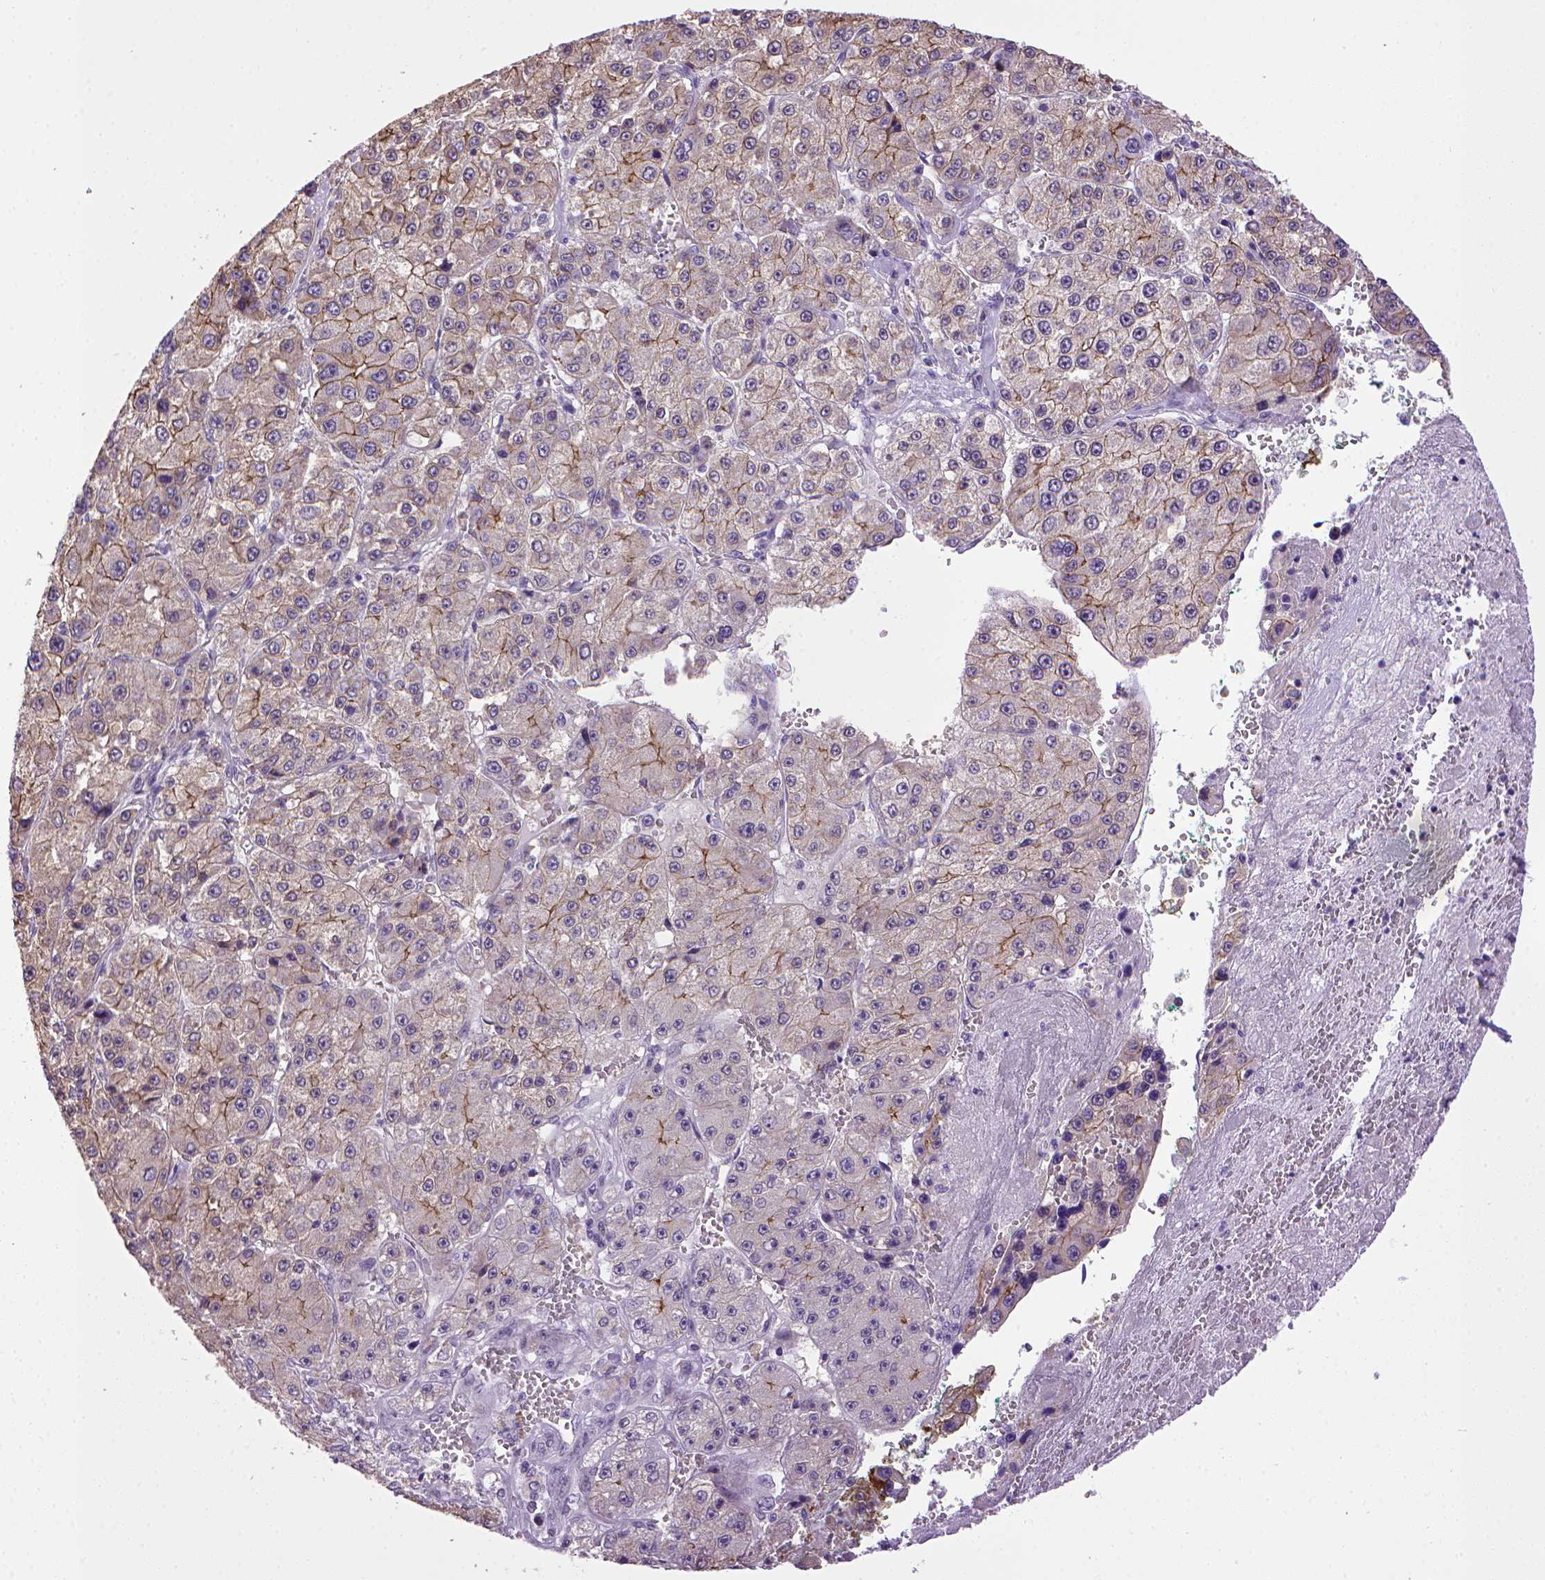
{"staining": {"intensity": "moderate", "quantity": "25%-75%", "location": "cytoplasmic/membranous"}, "tissue": "liver cancer", "cell_type": "Tumor cells", "image_type": "cancer", "snomed": [{"axis": "morphology", "description": "Carcinoma, Hepatocellular, NOS"}, {"axis": "topography", "description": "Liver"}], "caption": "High-power microscopy captured an immunohistochemistry (IHC) micrograph of liver hepatocellular carcinoma, revealing moderate cytoplasmic/membranous staining in about 25%-75% of tumor cells. (DAB = brown stain, brightfield microscopy at high magnification).", "gene": "CDH1", "patient": {"sex": "female", "age": 73}}